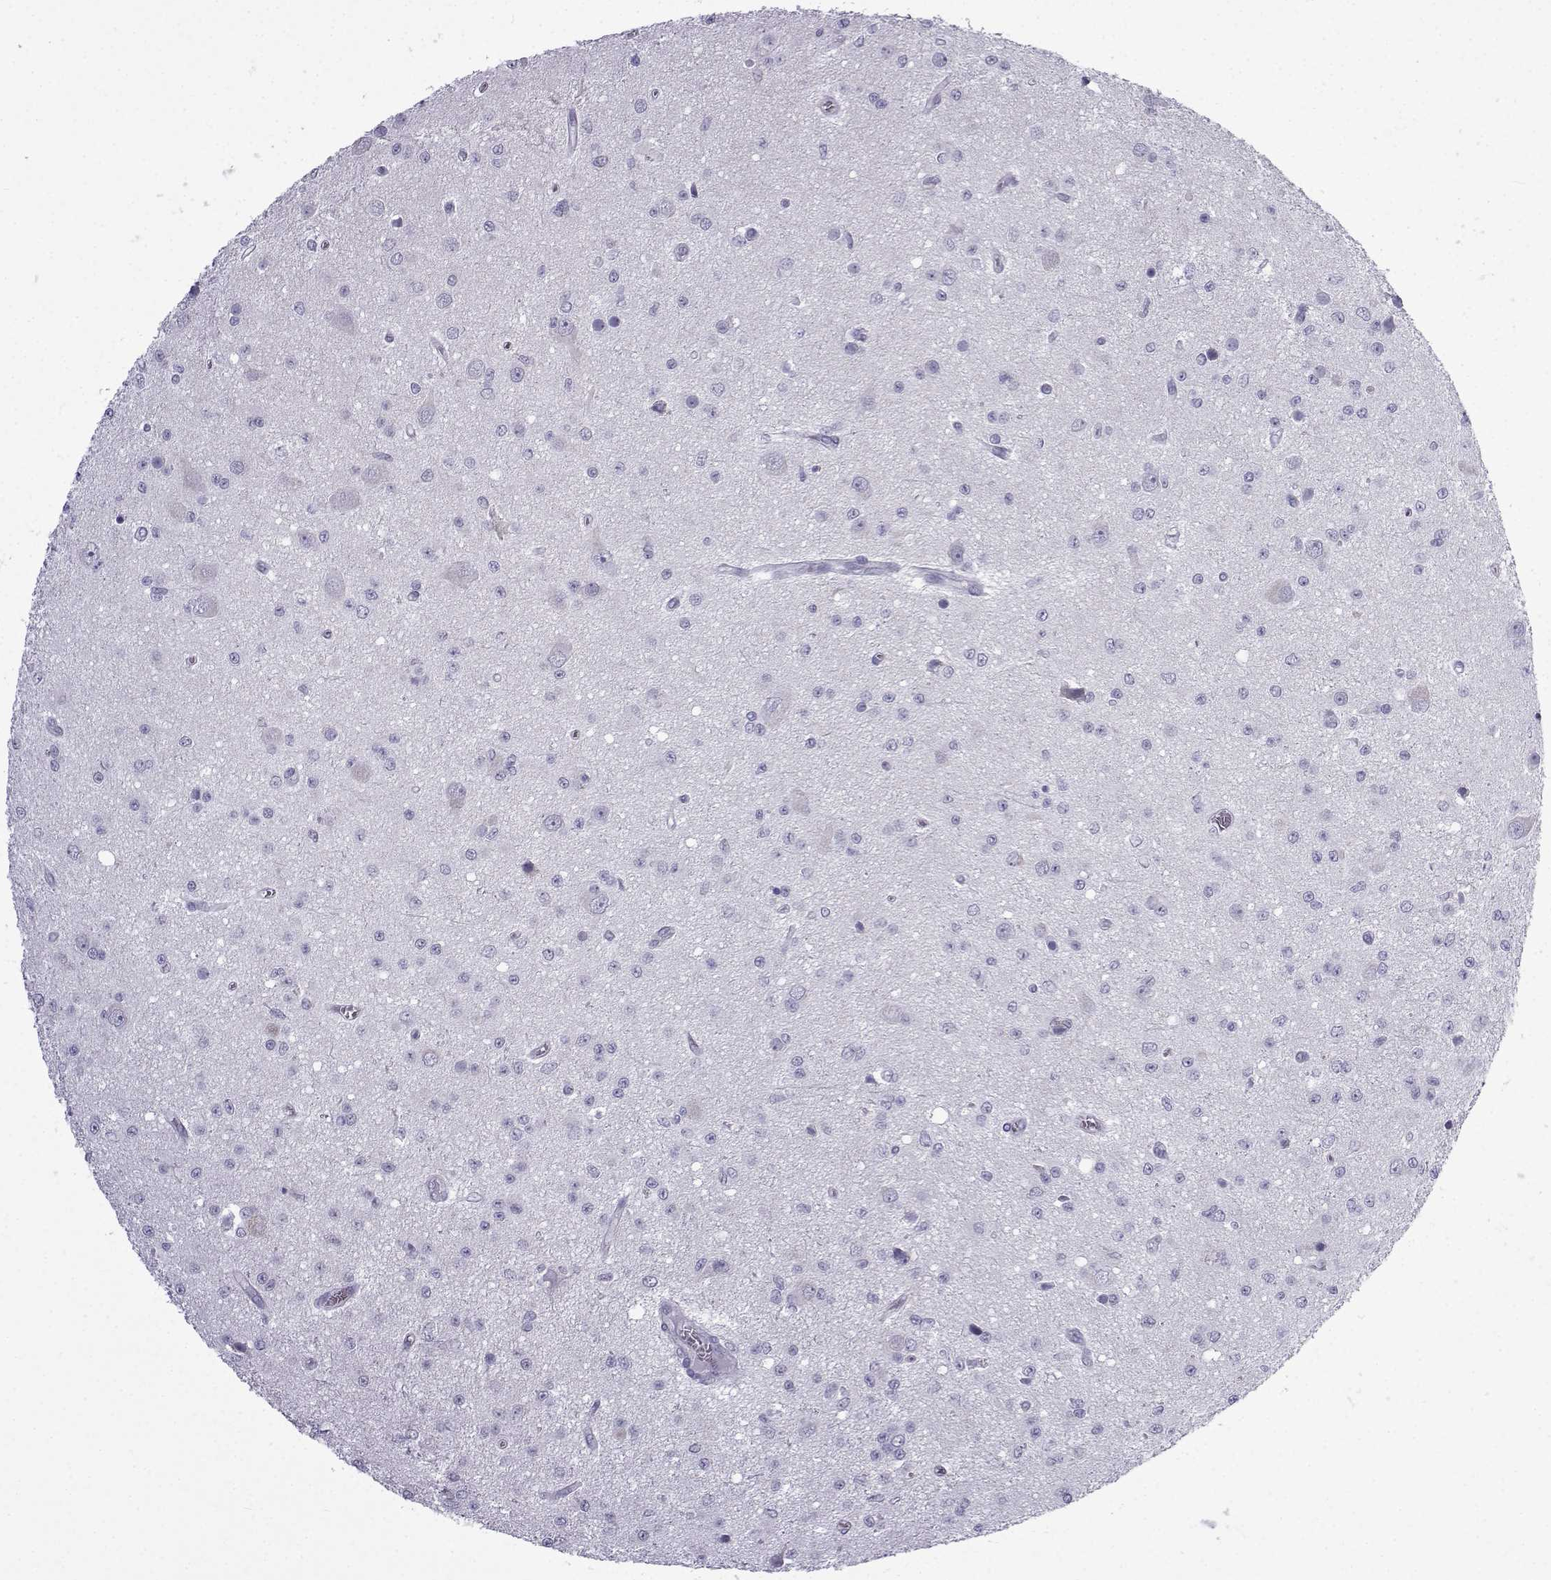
{"staining": {"intensity": "negative", "quantity": "none", "location": "none"}, "tissue": "glioma", "cell_type": "Tumor cells", "image_type": "cancer", "snomed": [{"axis": "morphology", "description": "Glioma, malignant, Low grade"}, {"axis": "topography", "description": "Brain"}], "caption": "Glioma stained for a protein using immunohistochemistry (IHC) displays no positivity tumor cells.", "gene": "ACRBP", "patient": {"sex": "female", "age": 45}}